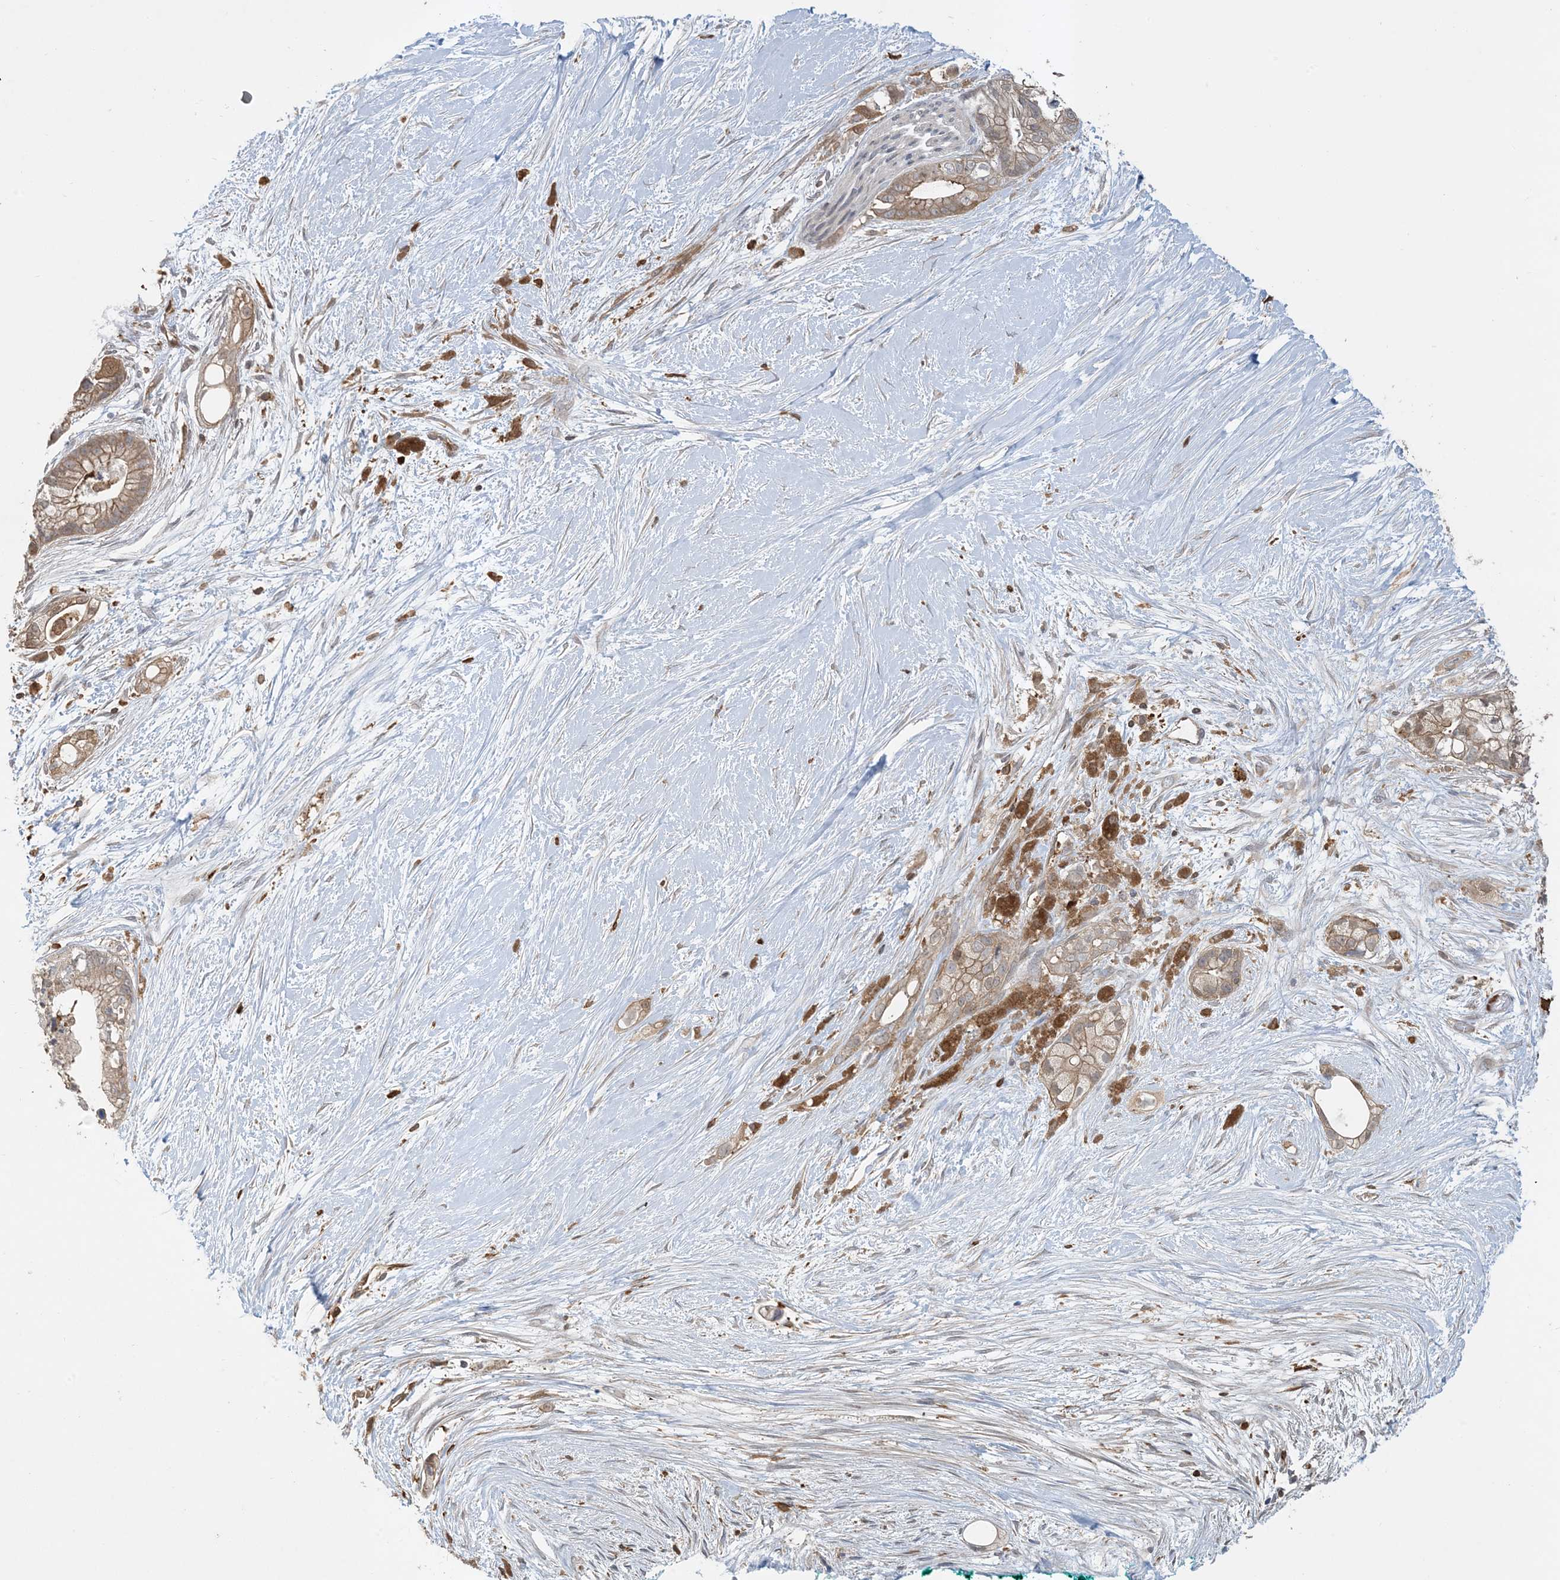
{"staining": {"intensity": "moderate", "quantity": ">75%", "location": "cytoplasmic/membranous"}, "tissue": "pancreatic cancer", "cell_type": "Tumor cells", "image_type": "cancer", "snomed": [{"axis": "morphology", "description": "Adenocarcinoma, NOS"}, {"axis": "topography", "description": "Pancreas"}], "caption": "Brown immunohistochemical staining in pancreatic cancer (adenocarcinoma) demonstrates moderate cytoplasmic/membranous expression in approximately >75% of tumor cells.", "gene": "TMSB4X", "patient": {"sex": "male", "age": 53}}